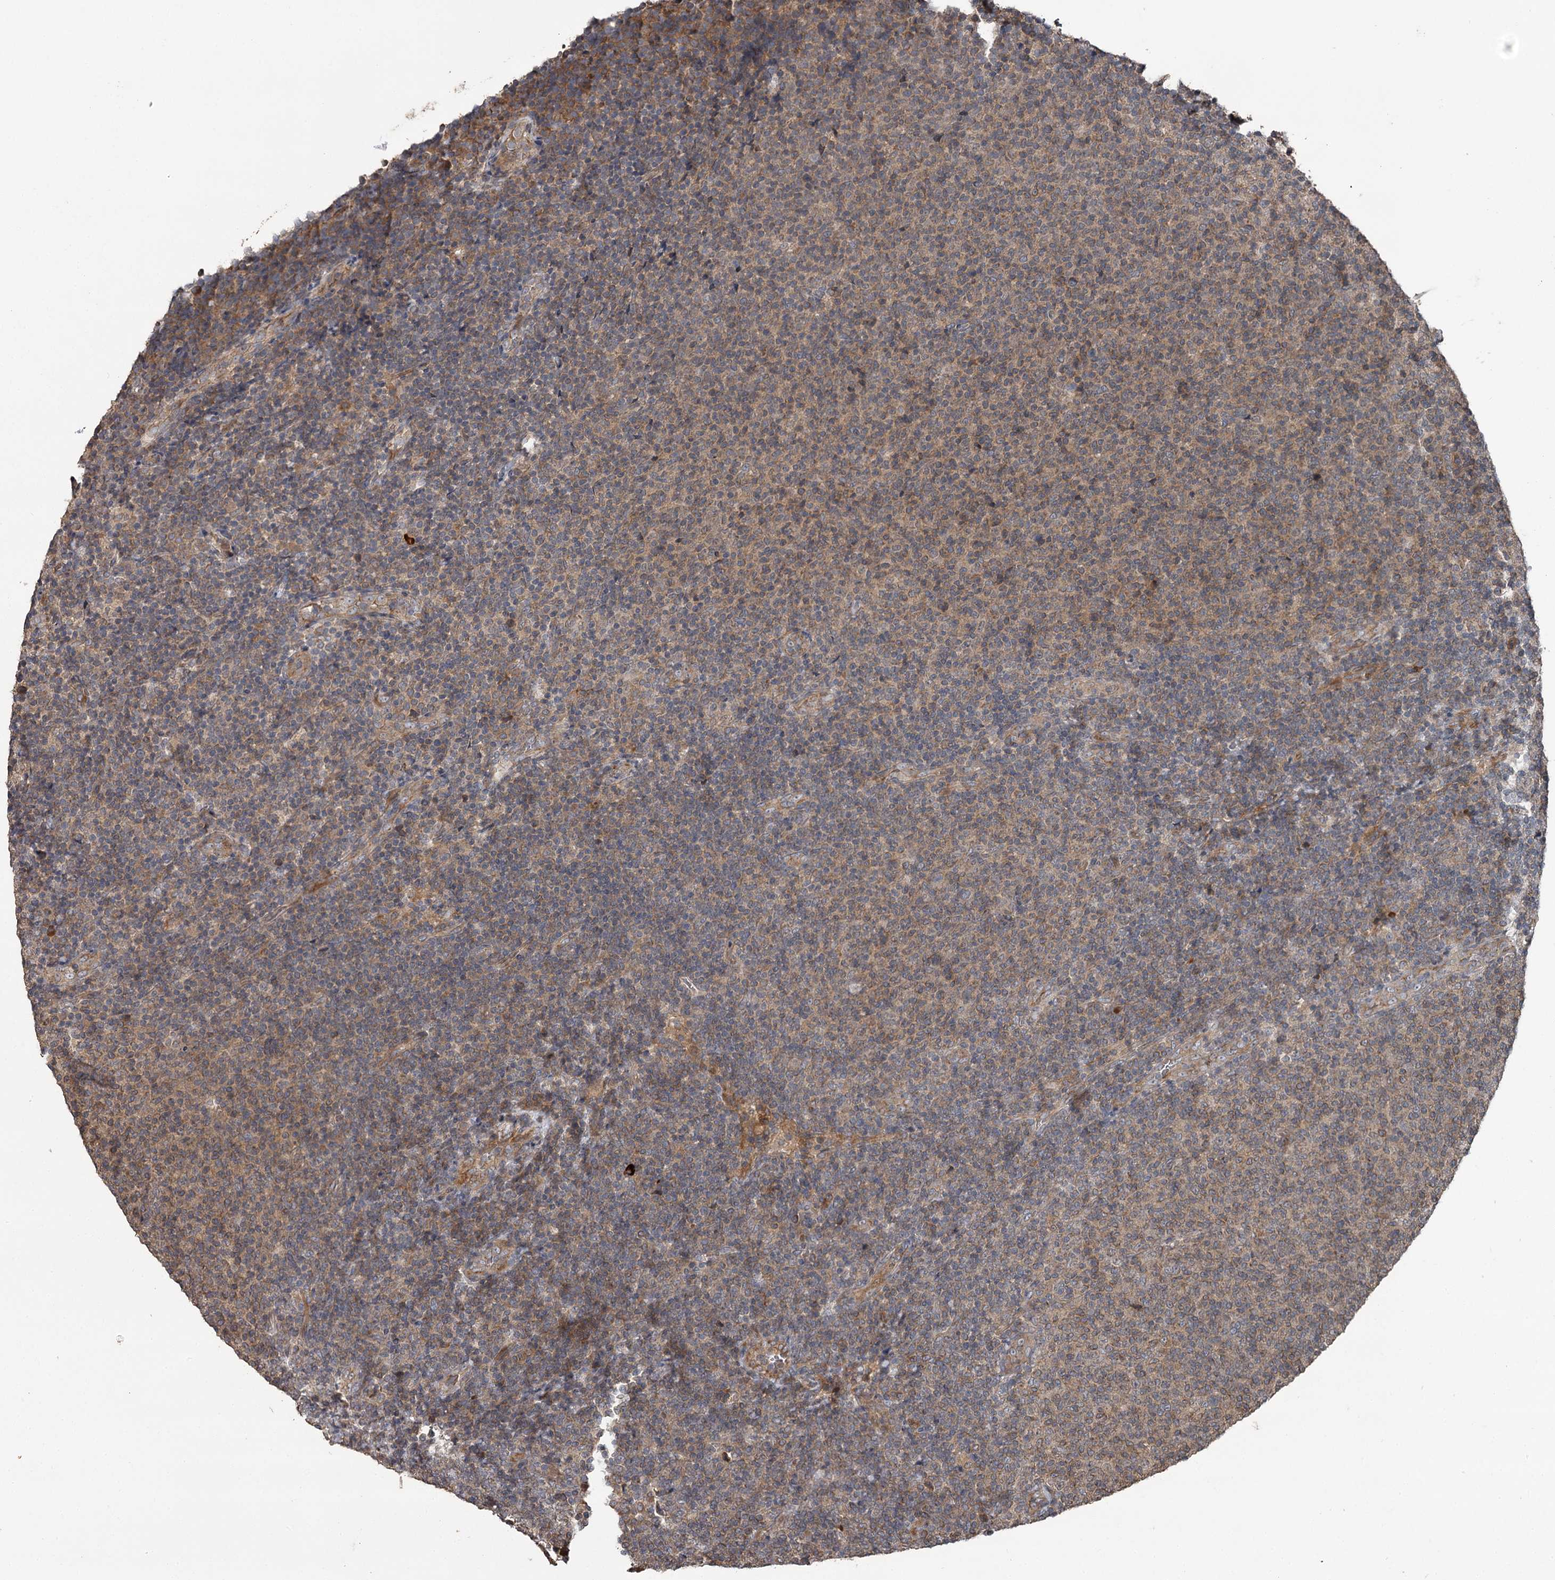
{"staining": {"intensity": "weak", "quantity": "25%-75%", "location": "cytoplasmic/membranous"}, "tissue": "lymphoma", "cell_type": "Tumor cells", "image_type": "cancer", "snomed": [{"axis": "morphology", "description": "Malignant lymphoma, non-Hodgkin's type, Low grade"}, {"axis": "topography", "description": "Lymph node"}], "caption": "Weak cytoplasmic/membranous expression for a protein is seen in about 25%-75% of tumor cells of low-grade malignant lymphoma, non-Hodgkin's type using immunohistochemistry (IHC).", "gene": "RAB21", "patient": {"sex": "male", "age": 66}}